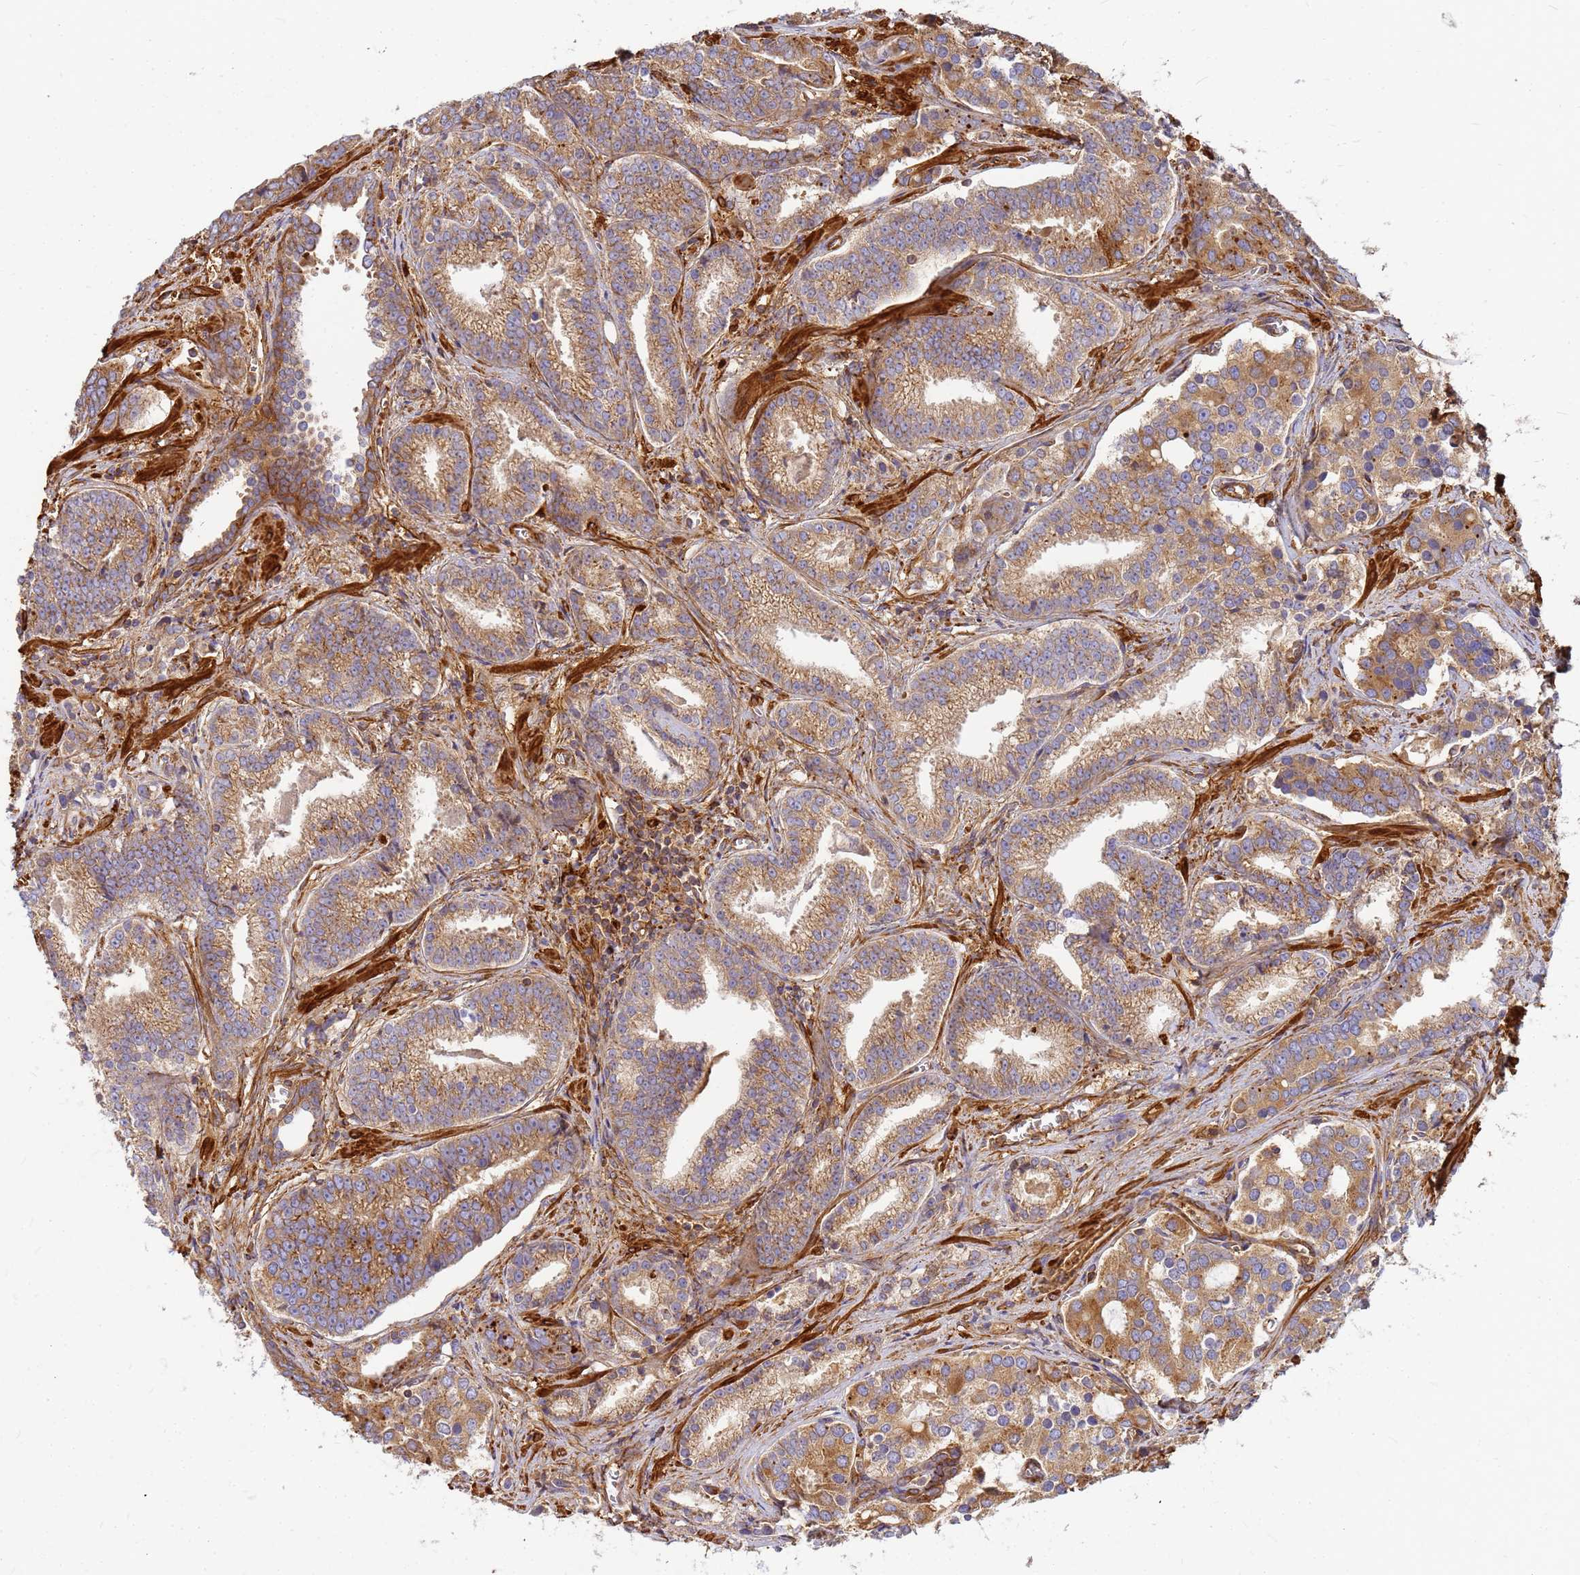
{"staining": {"intensity": "moderate", "quantity": ">75%", "location": "cytoplasmic/membranous"}, "tissue": "prostate cancer", "cell_type": "Tumor cells", "image_type": "cancer", "snomed": [{"axis": "morphology", "description": "Adenocarcinoma, High grade"}, {"axis": "topography", "description": "Prostate"}], "caption": "High-grade adenocarcinoma (prostate) stained for a protein displays moderate cytoplasmic/membranous positivity in tumor cells.", "gene": "C2CD5", "patient": {"sex": "male", "age": 67}}